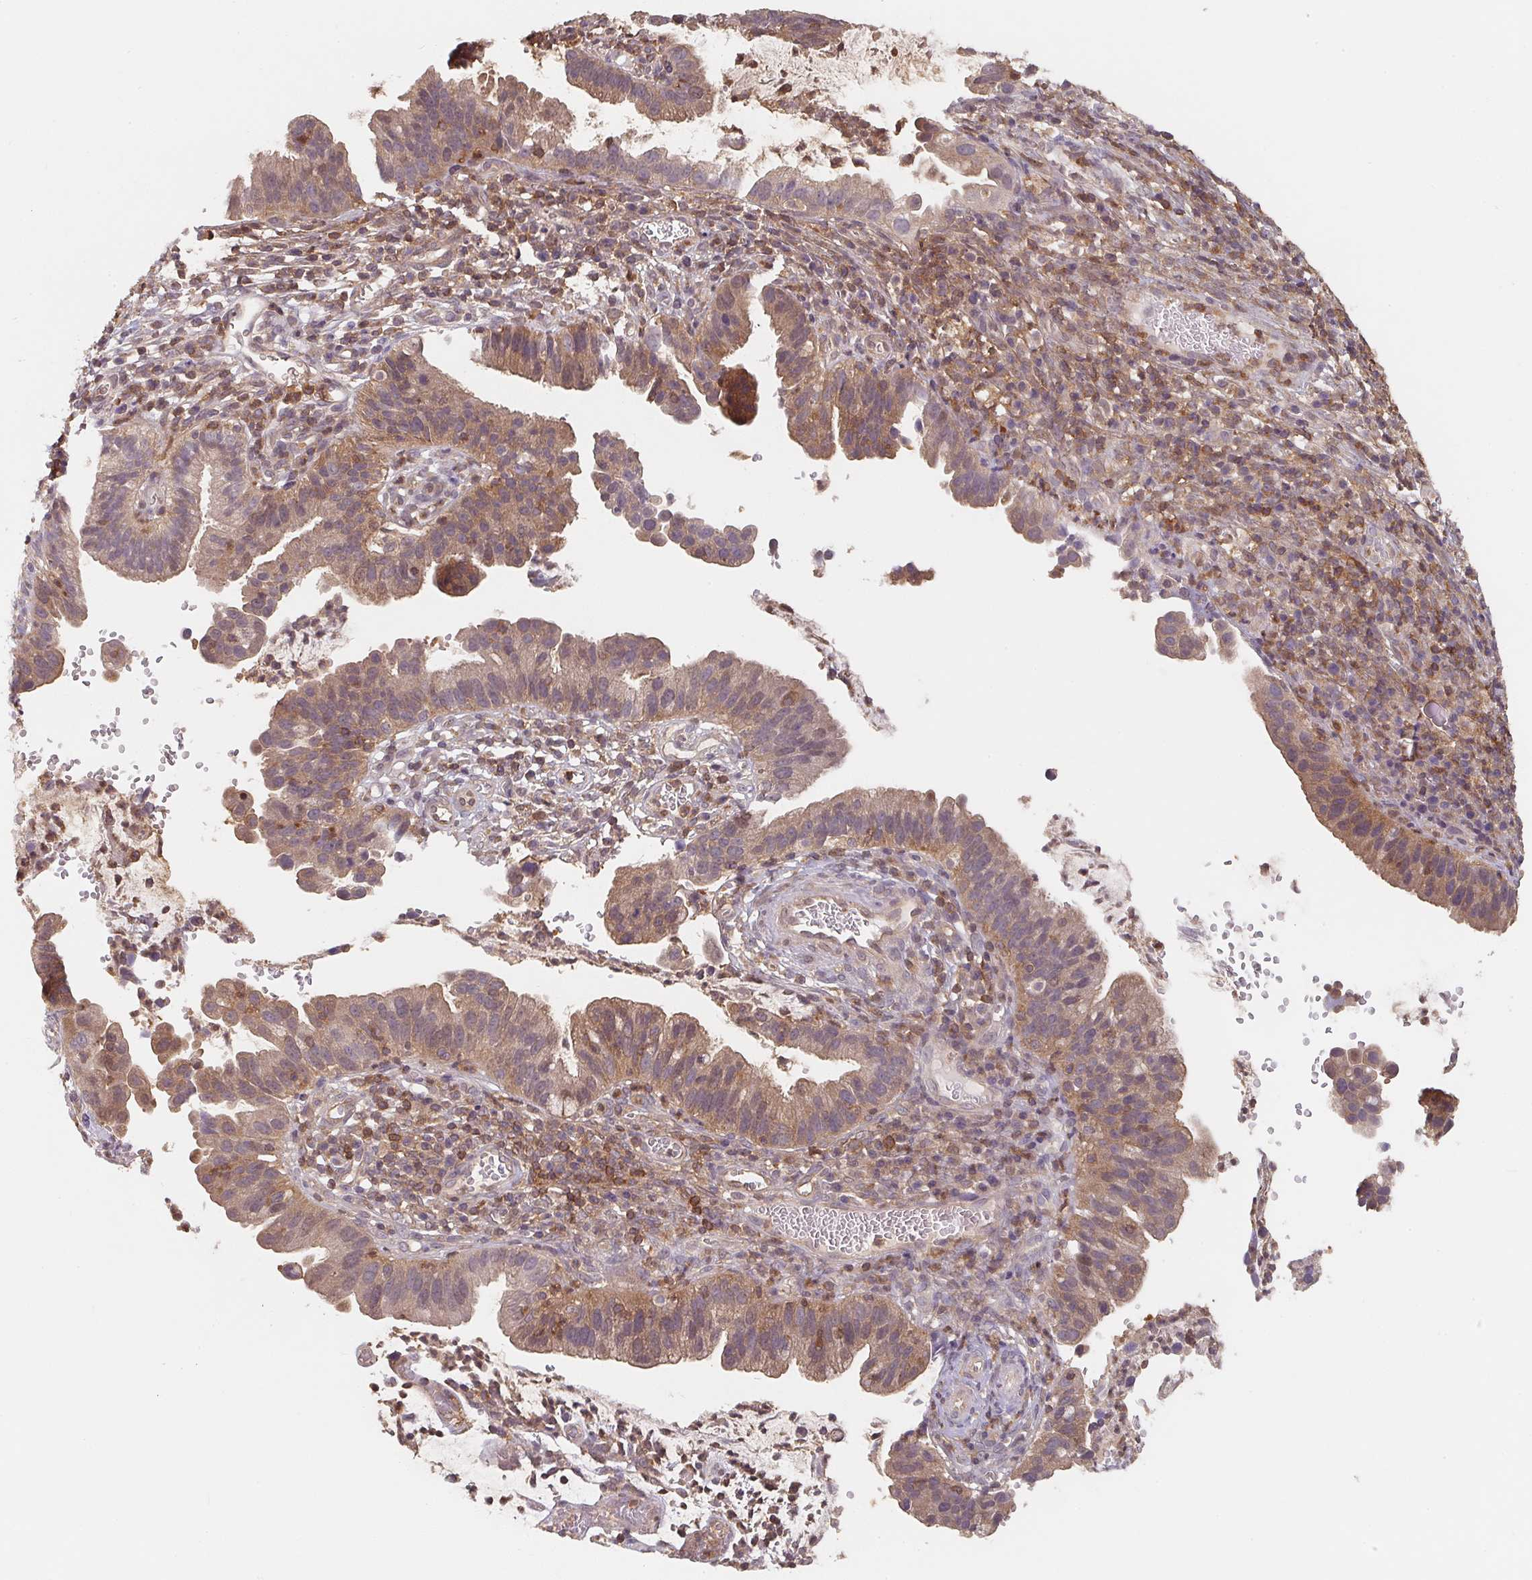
{"staining": {"intensity": "weak", "quantity": "25%-75%", "location": "cytoplasmic/membranous"}, "tissue": "cervical cancer", "cell_type": "Tumor cells", "image_type": "cancer", "snomed": [{"axis": "morphology", "description": "Adenocarcinoma, NOS"}, {"axis": "topography", "description": "Cervix"}], "caption": "Brown immunohistochemical staining in adenocarcinoma (cervical) exhibits weak cytoplasmic/membranous staining in about 25%-75% of tumor cells.", "gene": "ANKRD13A", "patient": {"sex": "female", "age": 34}}